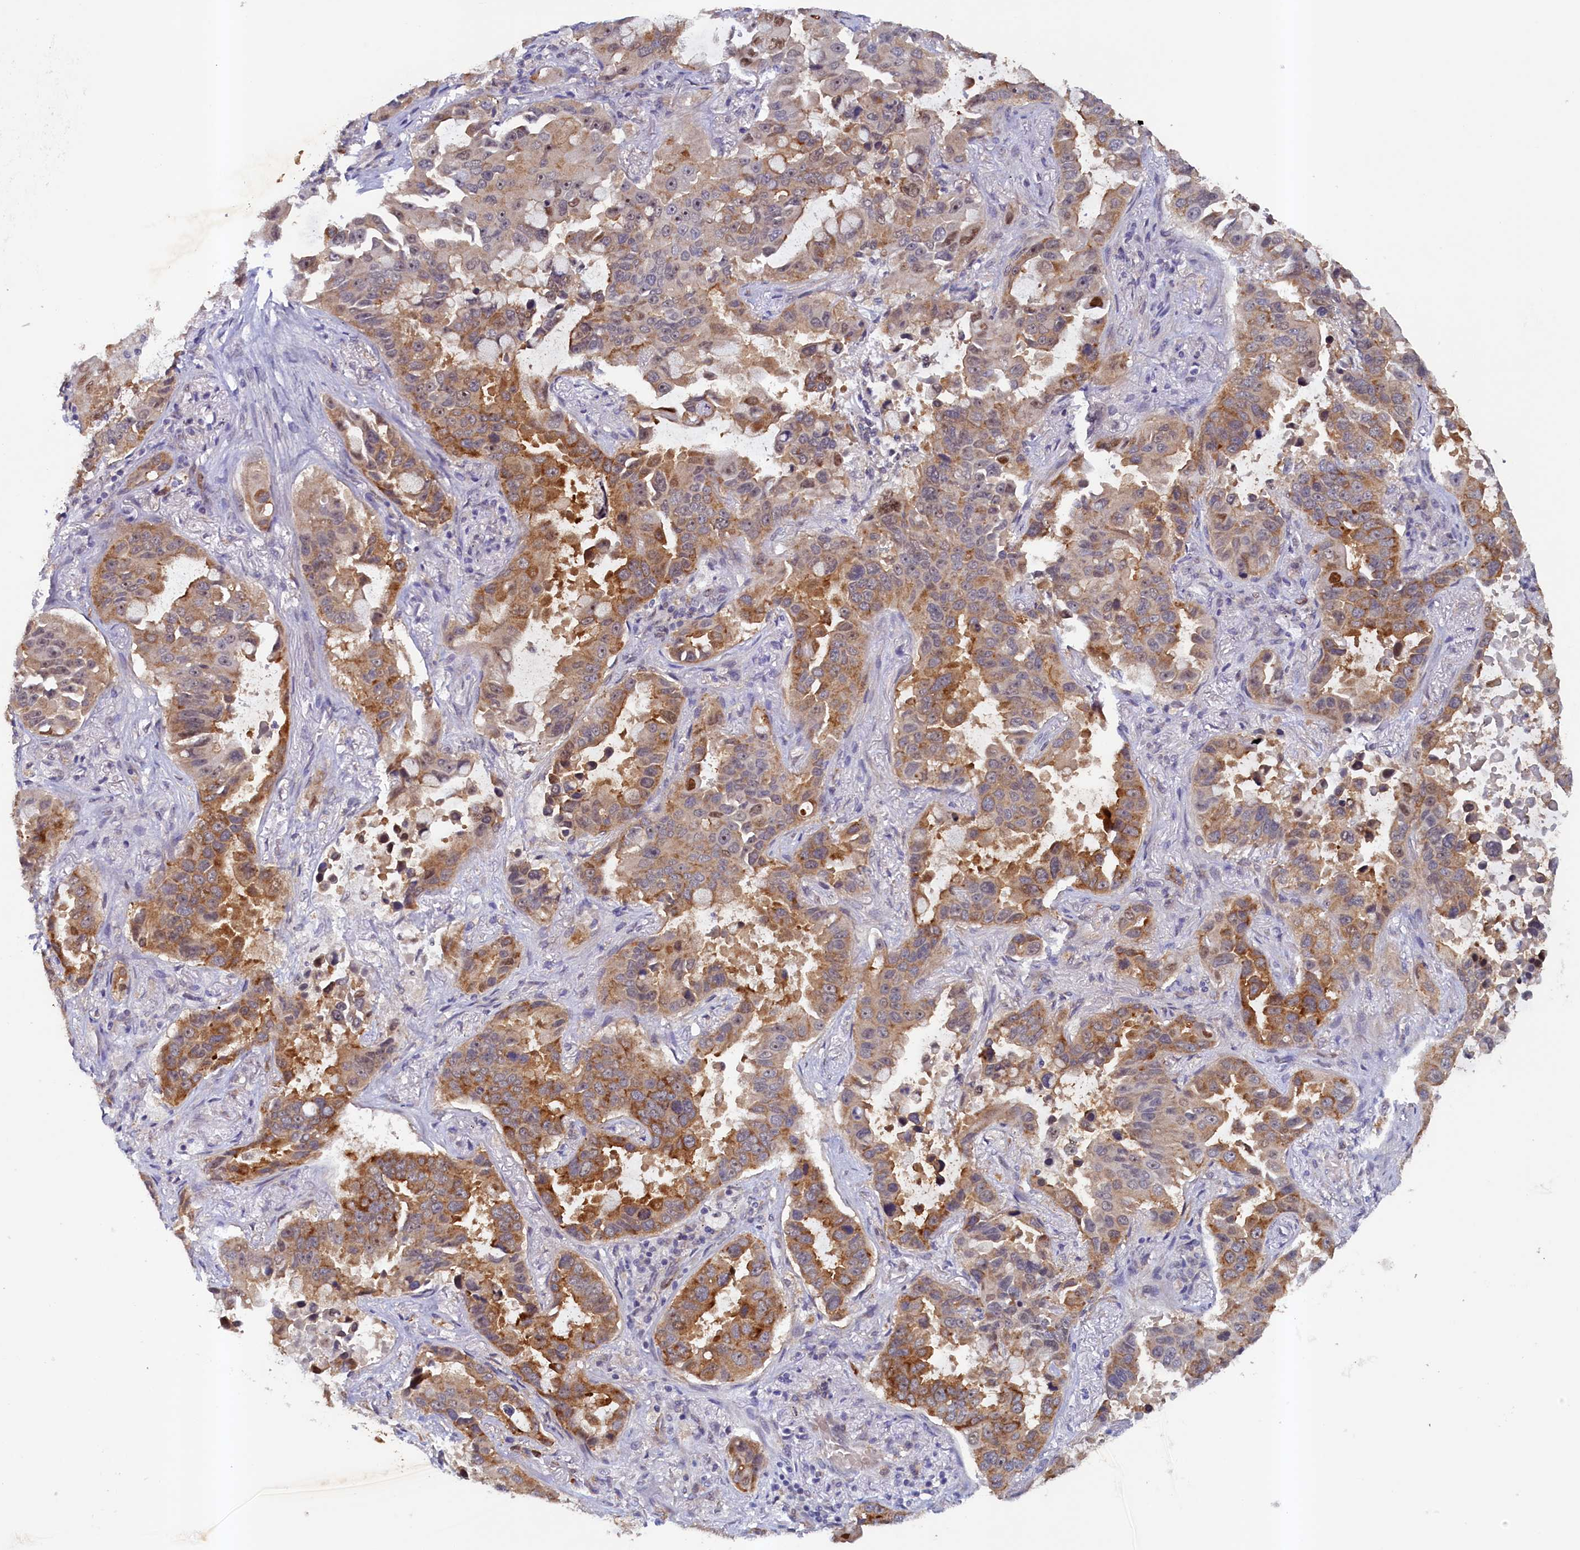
{"staining": {"intensity": "moderate", "quantity": ">75%", "location": "cytoplasmic/membranous,nuclear"}, "tissue": "lung cancer", "cell_type": "Tumor cells", "image_type": "cancer", "snomed": [{"axis": "morphology", "description": "Adenocarcinoma, NOS"}, {"axis": "topography", "description": "Lung"}], "caption": "This is an image of immunohistochemistry (IHC) staining of adenocarcinoma (lung), which shows moderate positivity in the cytoplasmic/membranous and nuclear of tumor cells.", "gene": "PACSIN3", "patient": {"sex": "male", "age": 64}}